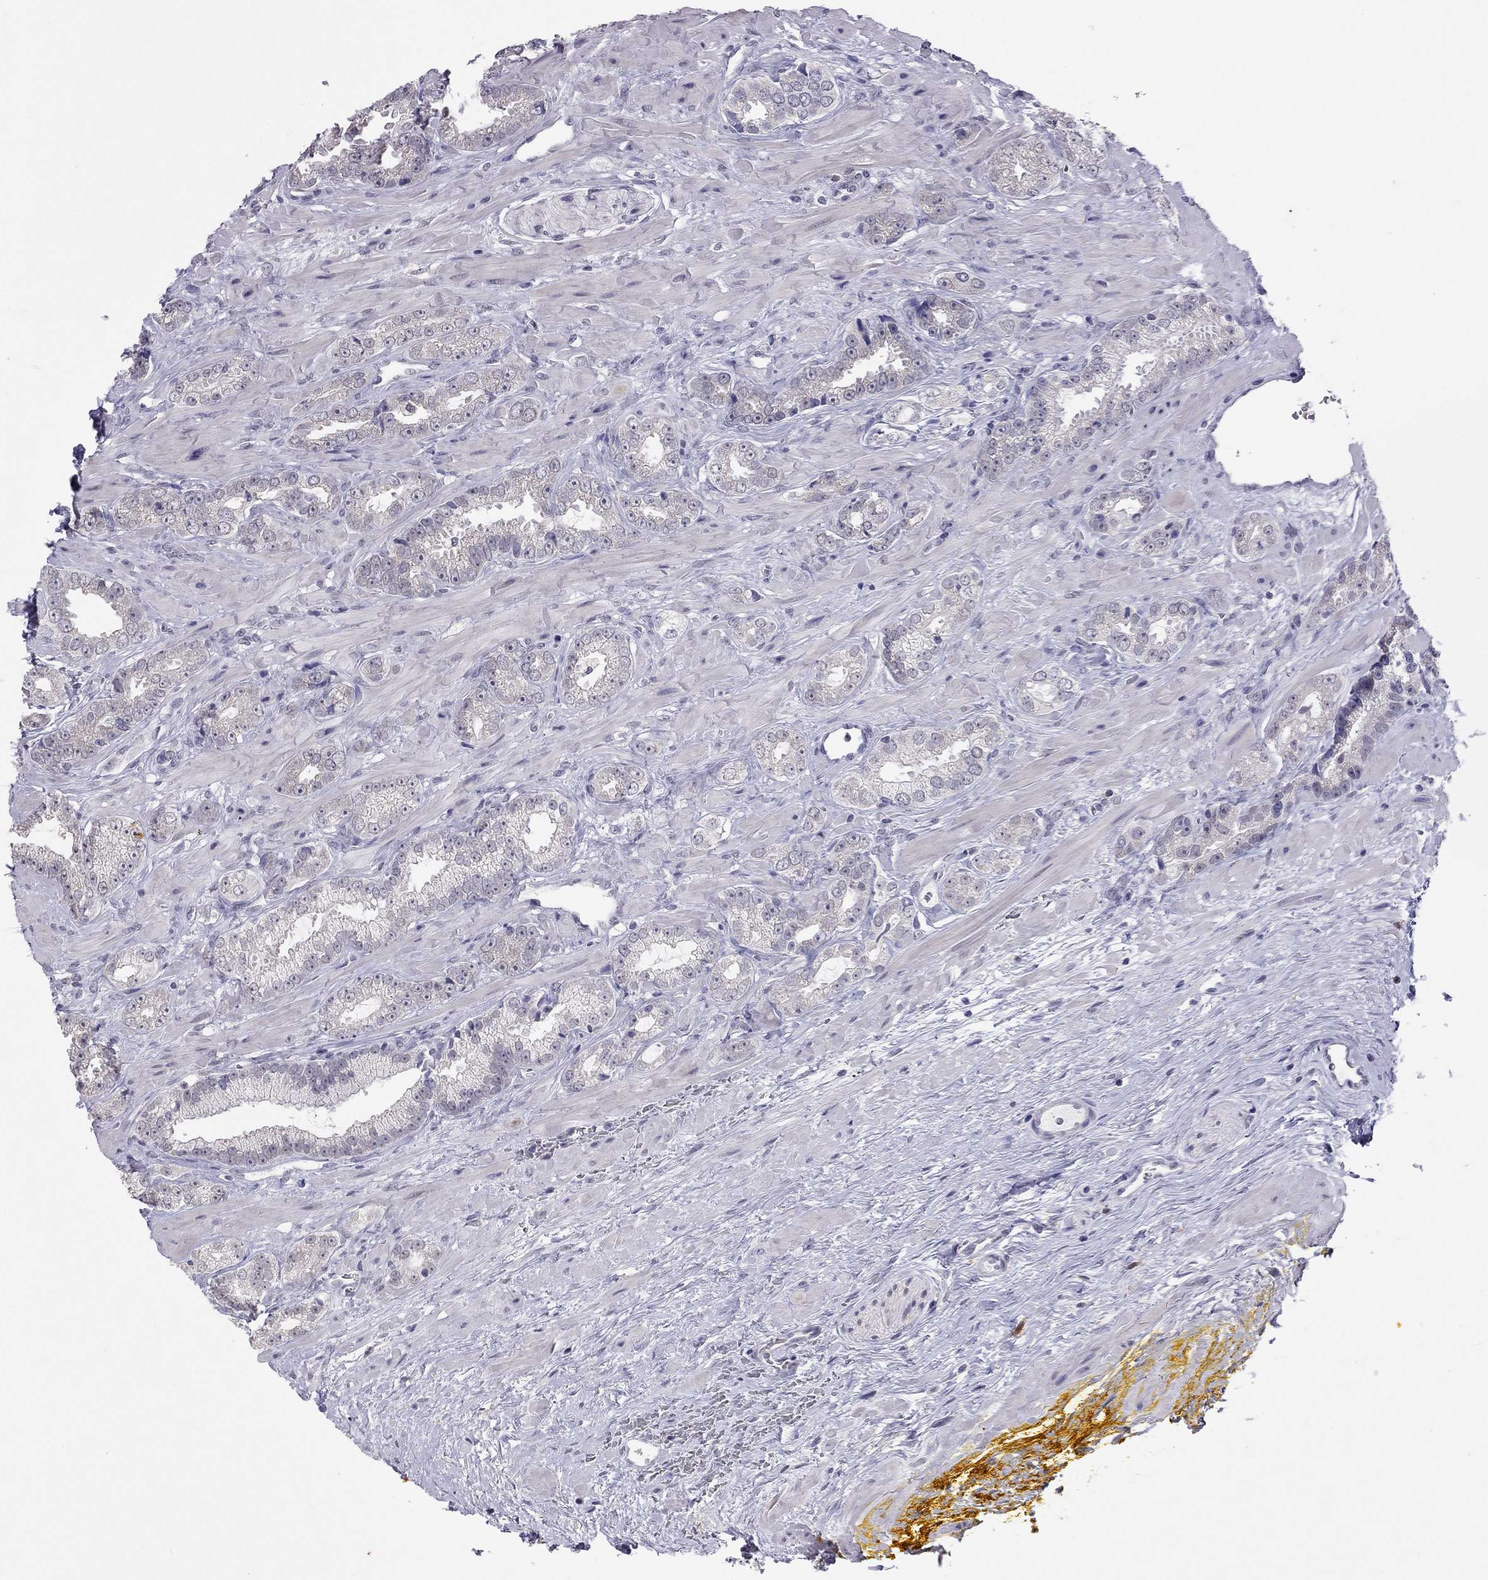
{"staining": {"intensity": "negative", "quantity": "none", "location": "none"}, "tissue": "prostate cancer", "cell_type": "Tumor cells", "image_type": "cancer", "snomed": [{"axis": "morphology", "description": "Adenocarcinoma, NOS"}, {"axis": "topography", "description": "Prostate"}], "caption": "Tumor cells show no significant protein staining in prostate adenocarcinoma.", "gene": "PPP1R3A", "patient": {"sex": "male", "age": 67}}